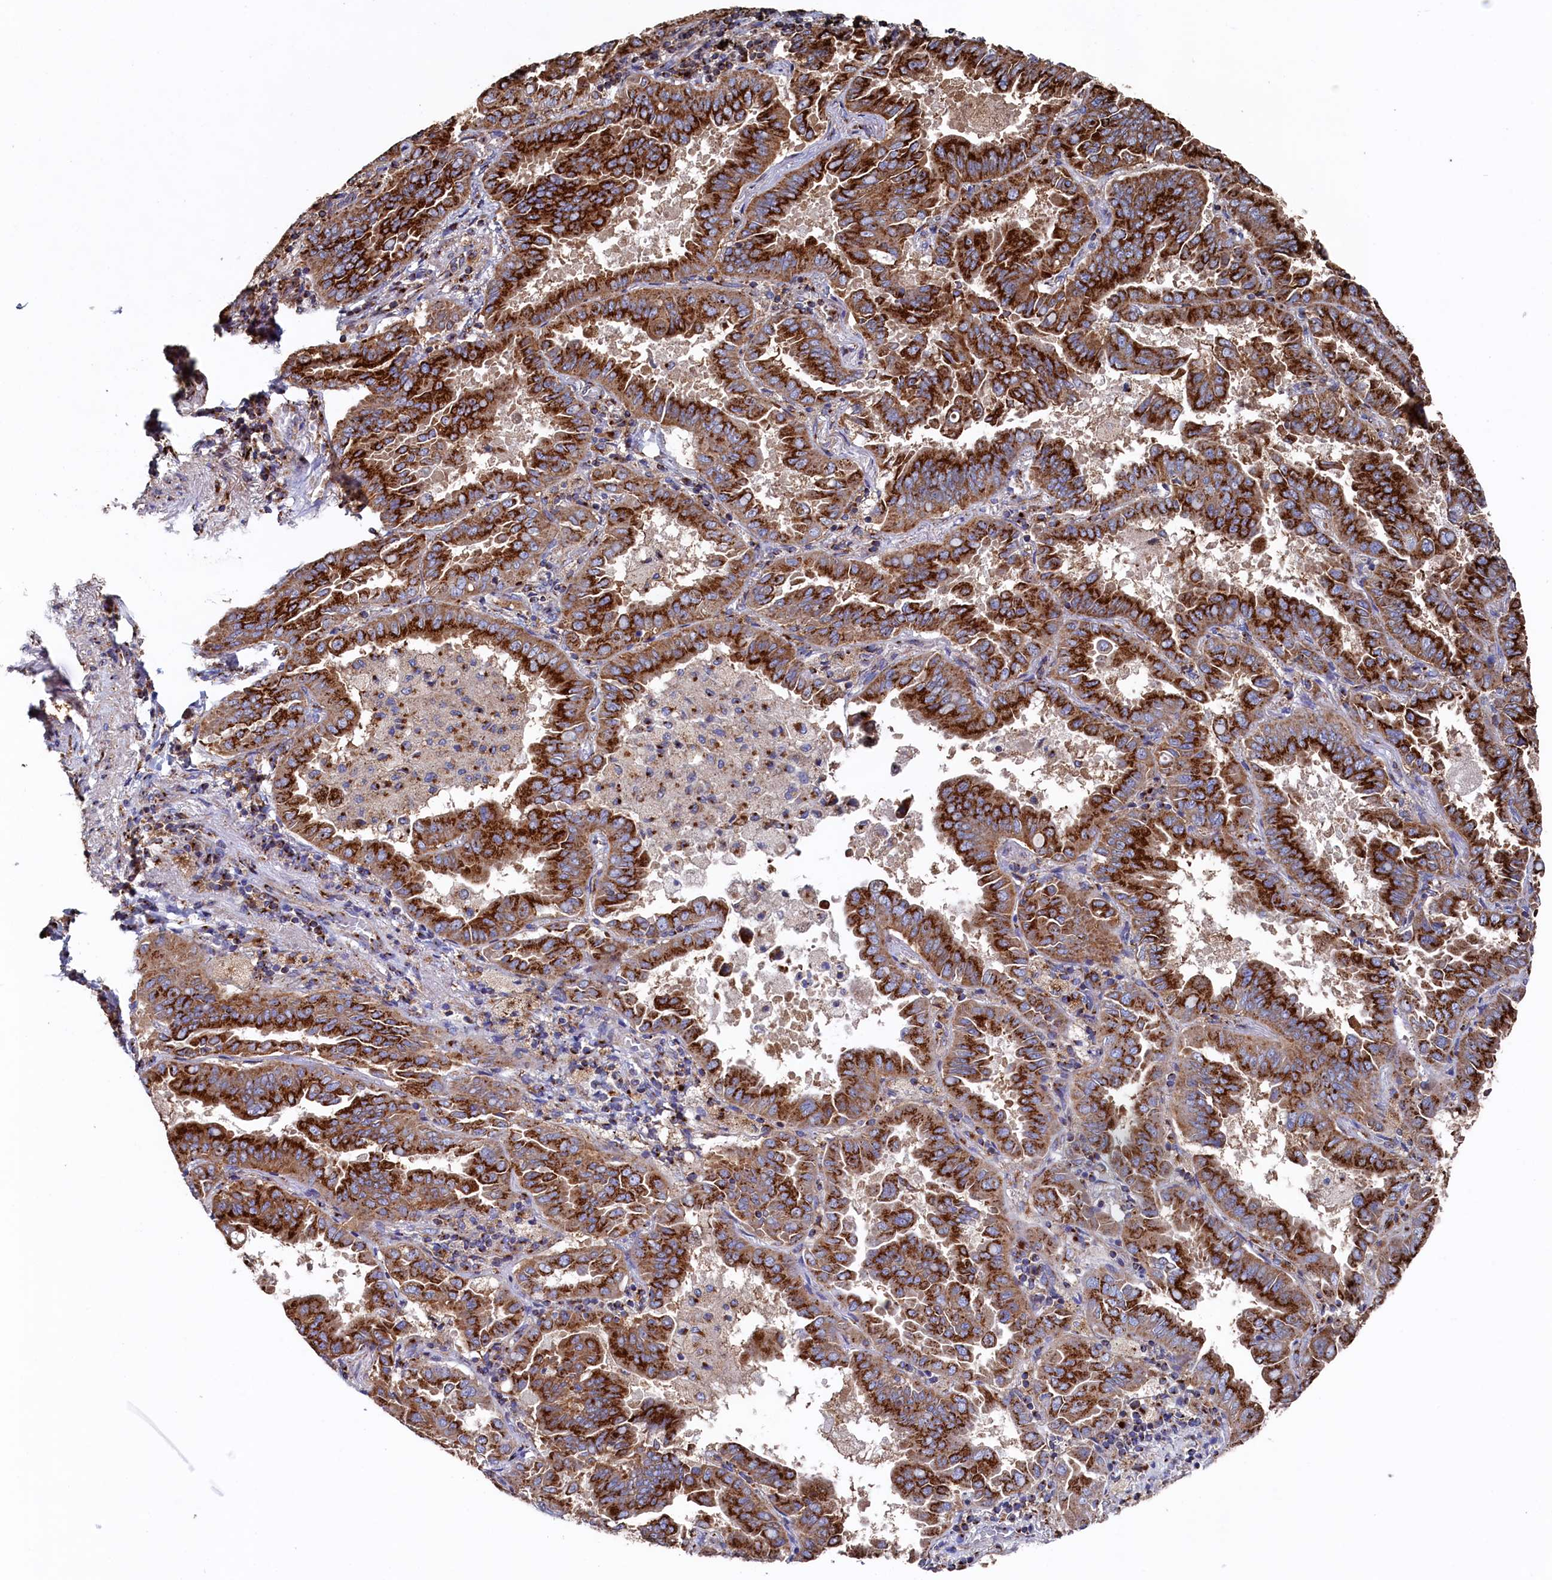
{"staining": {"intensity": "strong", "quantity": ">75%", "location": "cytoplasmic/membranous"}, "tissue": "lung cancer", "cell_type": "Tumor cells", "image_type": "cancer", "snomed": [{"axis": "morphology", "description": "Adenocarcinoma, NOS"}, {"axis": "topography", "description": "Lung"}], "caption": "Tumor cells reveal high levels of strong cytoplasmic/membranous positivity in about >75% of cells in lung cancer. The staining was performed using DAB to visualize the protein expression in brown, while the nuclei were stained in blue with hematoxylin (Magnification: 20x).", "gene": "PRRC1", "patient": {"sex": "male", "age": 64}}